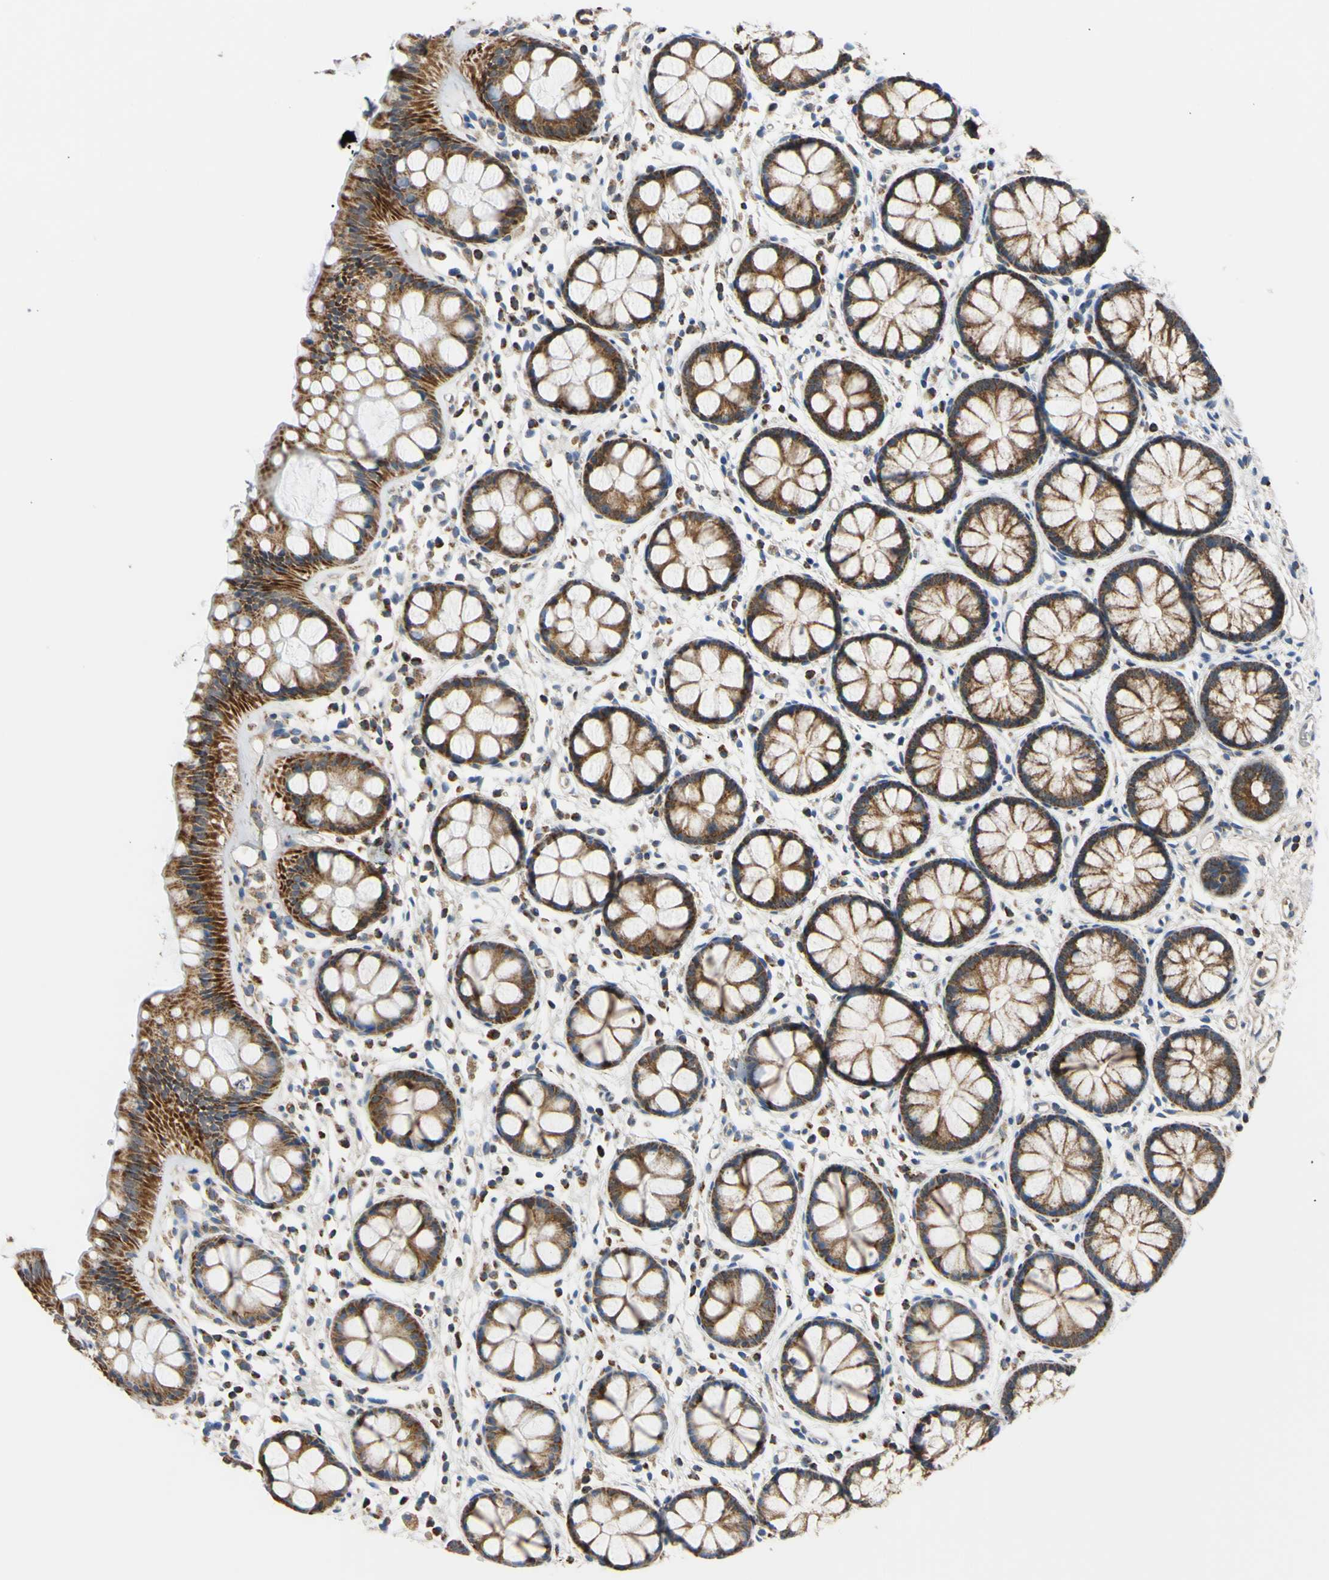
{"staining": {"intensity": "strong", "quantity": ">75%", "location": "cytoplasmic/membranous"}, "tissue": "rectum", "cell_type": "Glandular cells", "image_type": "normal", "snomed": [{"axis": "morphology", "description": "Normal tissue, NOS"}, {"axis": "topography", "description": "Rectum"}], "caption": "Strong cytoplasmic/membranous staining is appreciated in about >75% of glandular cells in normal rectum. The staining was performed using DAB (3,3'-diaminobenzidine), with brown indicating positive protein expression. Nuclei are stained blue with hematoxylin.", "gene": "CLPP", "patient": {"sex": "female", "age": 66}}